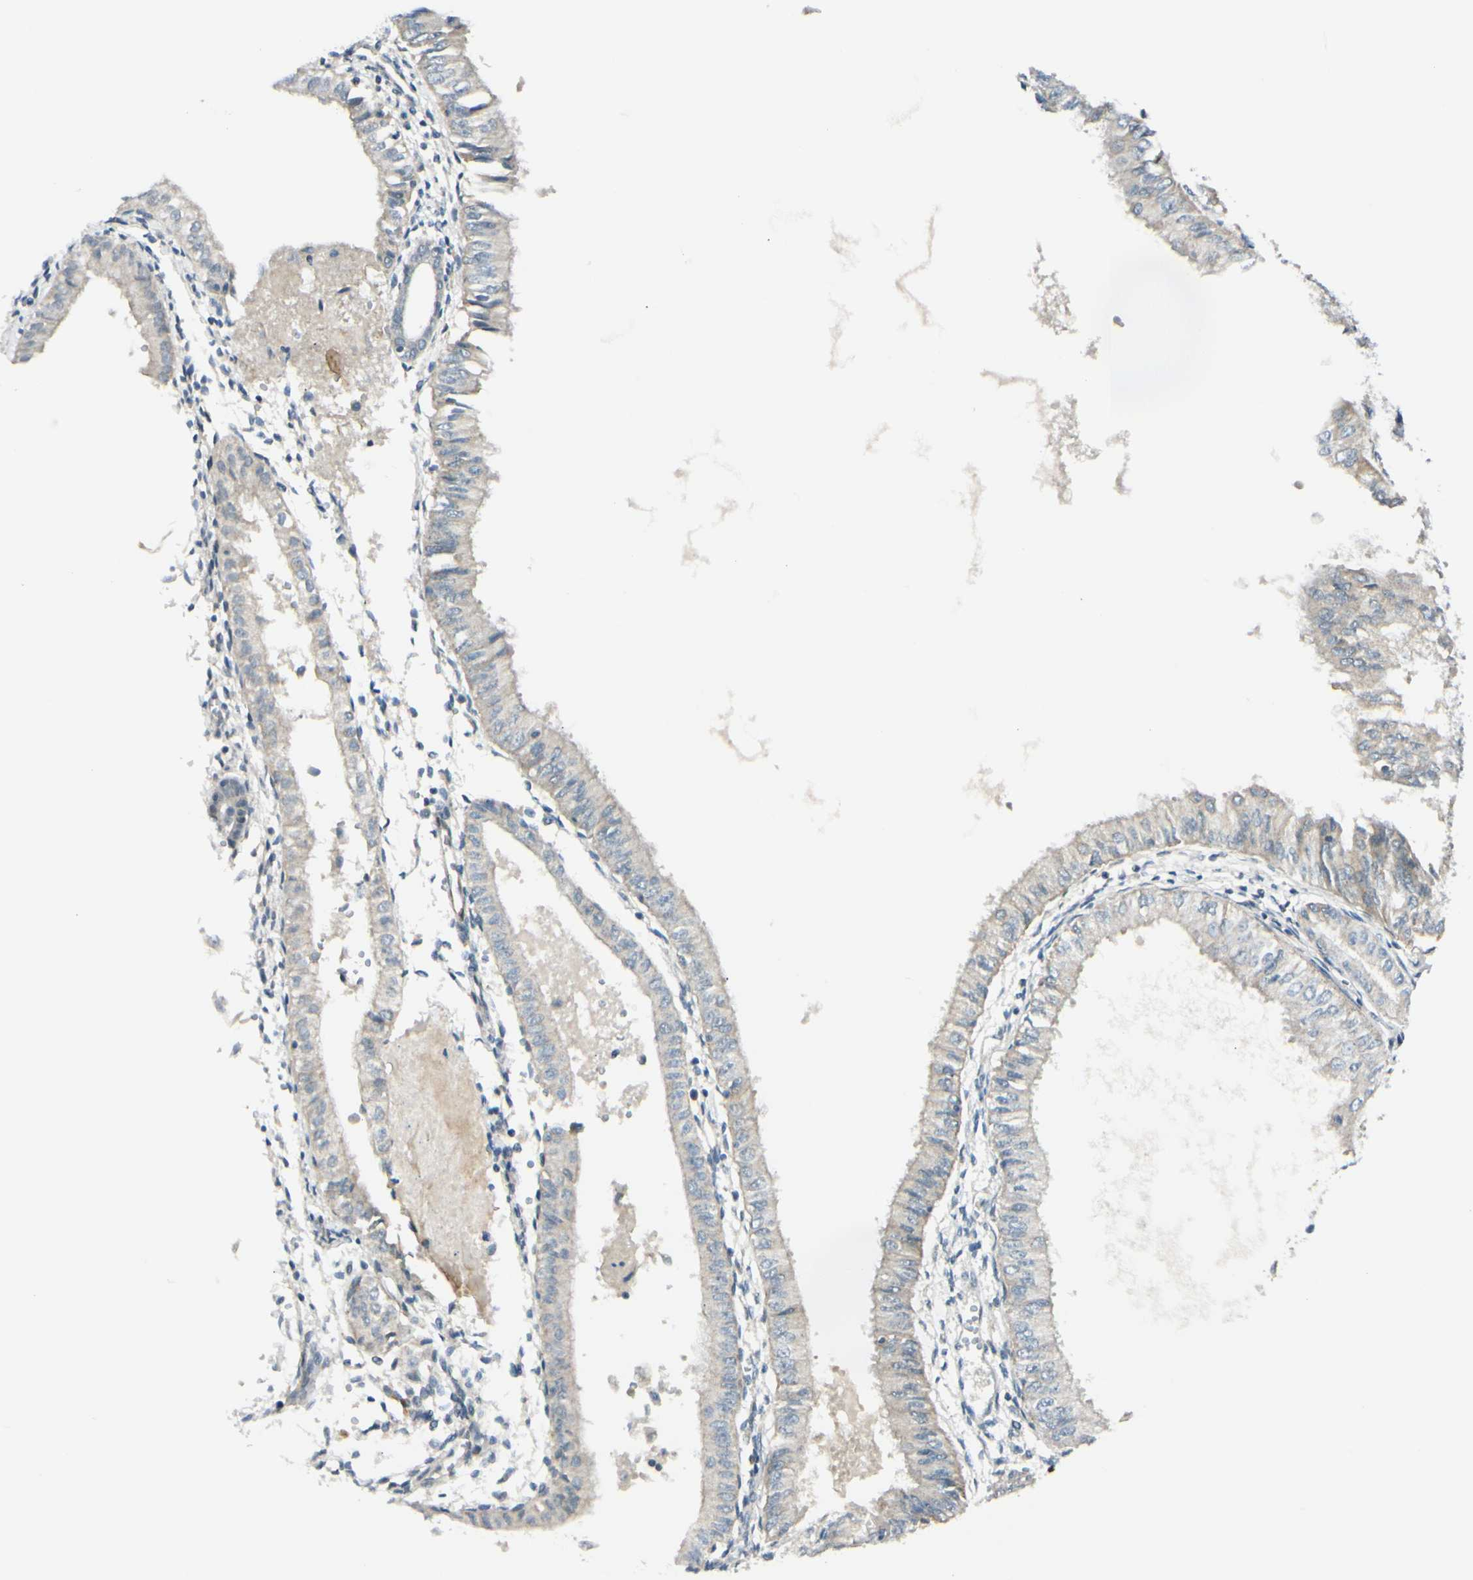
{"staining": {"intensity": "weak", "quantity": ">75%", "location": "none"}, "tissue": "endometrial cancer", "cell_type": "Tumor cells", "image_type": "cancer", "snomed": [{"axis": "morphology", "description": "Adenocarcinoma, NOS"}, {"axis": "topography", "description": "Endometrium"}], "caption": "This is an image of immunohistochemistry staining of endometrial cancer, which shows weak staining in the None of tumor cells.", "gene": "FHL2", "patient": {"sex": "female", "age": 53}}